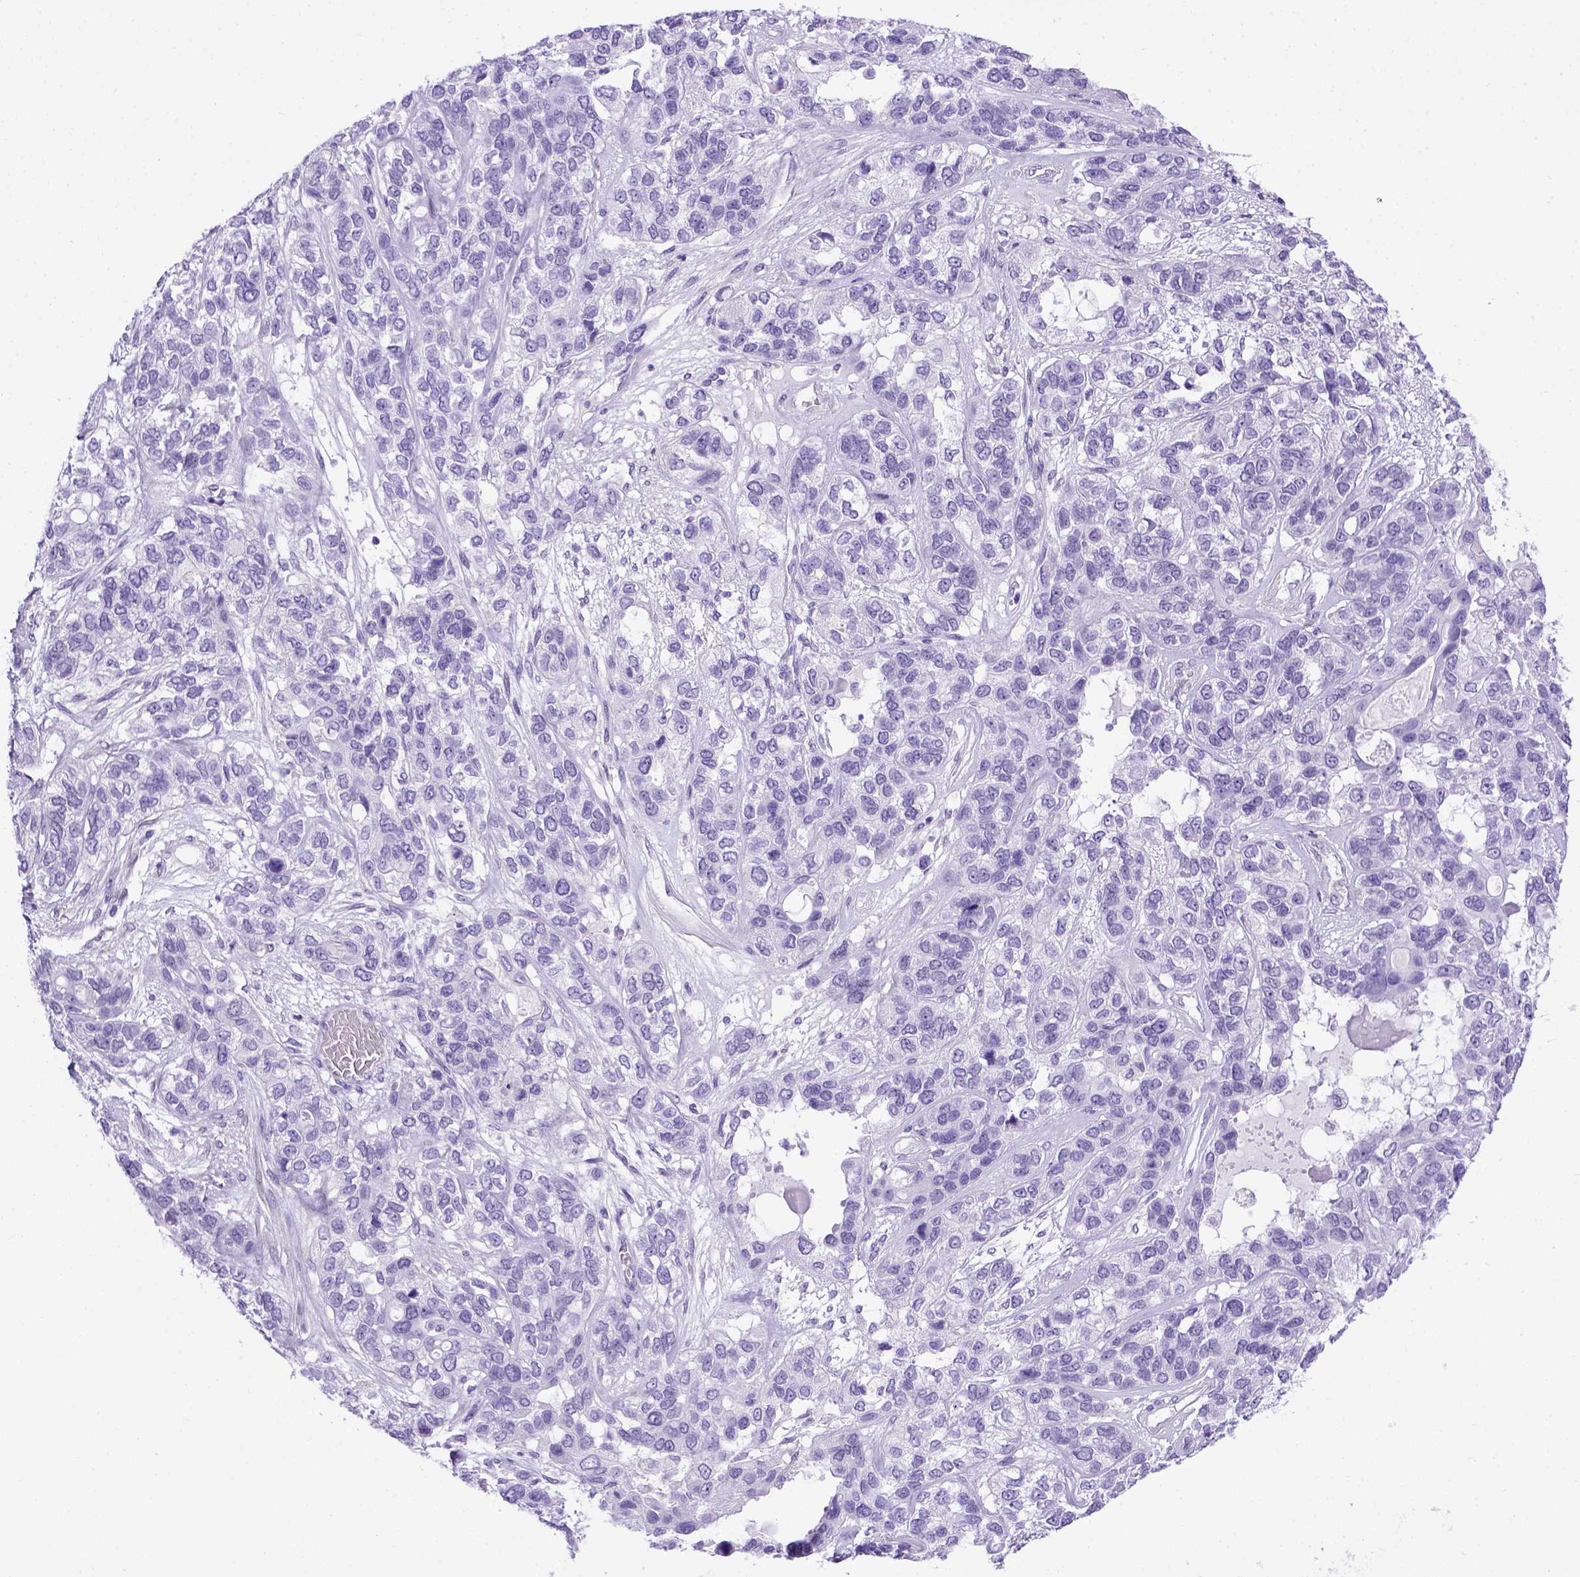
{"staining": {"intensity": "negative", "quantity": "none", "location": "none"}, "tissue": "lung cancer", "cell_type": "Tumor cells", "image_type": "cancer", "snomed": [{"axis": "morphology", "description": "Squamous cell carcinoma, NOS"}, {"axis": "topography", "description": "Lung"}], "caption": "This micrograph is of lung squamous cell carcinoma stained with IHC to label a protein in brown with the nuclei are counter-stained blue. There is no positivity in tumor cells. Brightfield microscopy of immunohistochemistry stained with DAB (3,3'-diaminobenzidine) (brown) and hematoxylin (blue), captured at high magnification.", "gene": "ADAM12", "patient": {"sex": "female", "age": 70}}